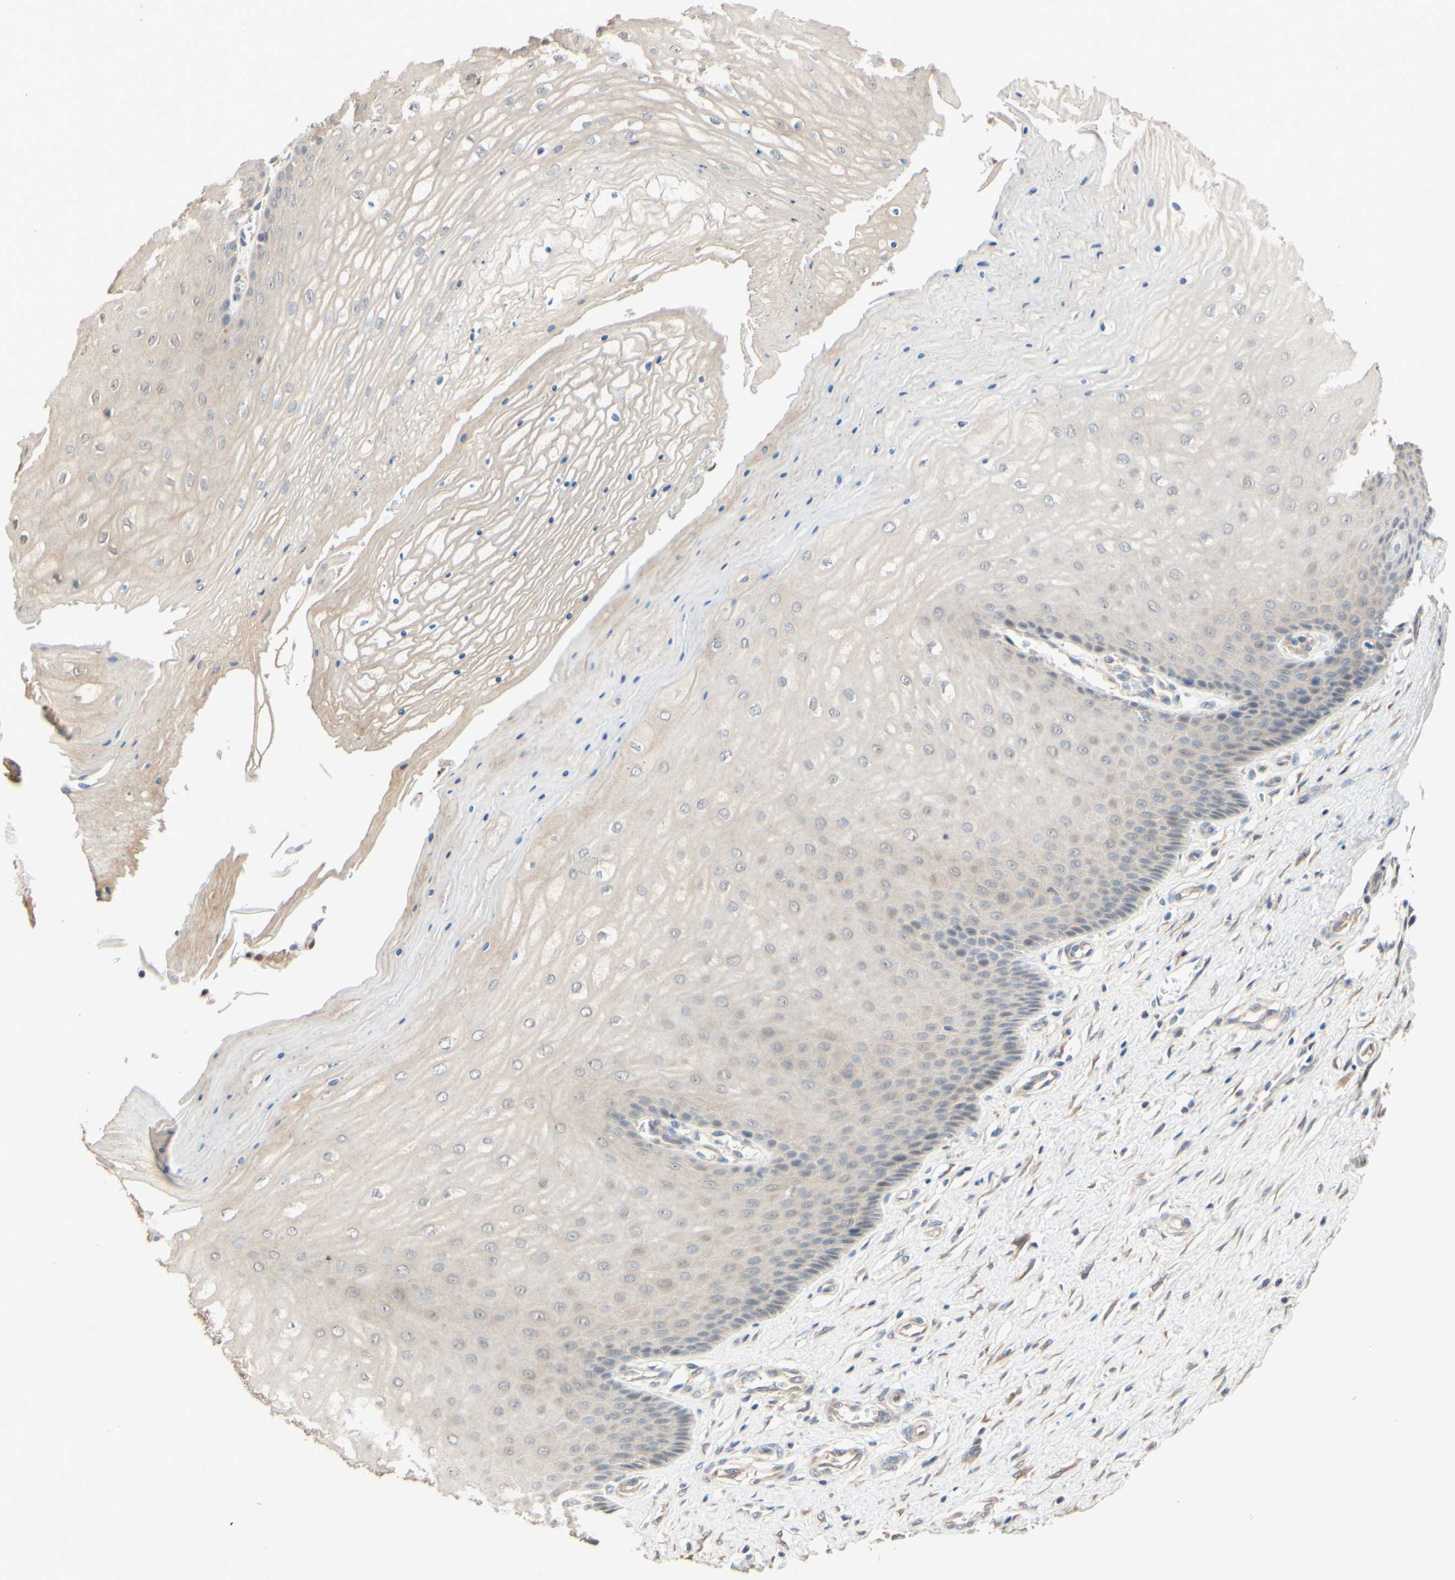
{"staining": {"intensity": "moderate", "quantity": ">75%", "location": "cytoplasmic/membranous"}, "tissue": "cervix", "cell_type": "Glandular cells", "image_type": "normal", "snomed": [{"axis": "morphology", "description": "Normal tissue, NOS"}, {"axis": "topography", "description": "Cervix"}], "caption": "Immunohistochemistry (DAB) staining of benign cervix shows moderate cytoplasmic/membranous protein staining in approximately >75% of glandular cells. (DAB (3,3'-diaminobenzidine) IHC with brightfield microscopy, high magnification).", "gene": "SMIM19", "patient": {"sex": "female", "age": 55}}